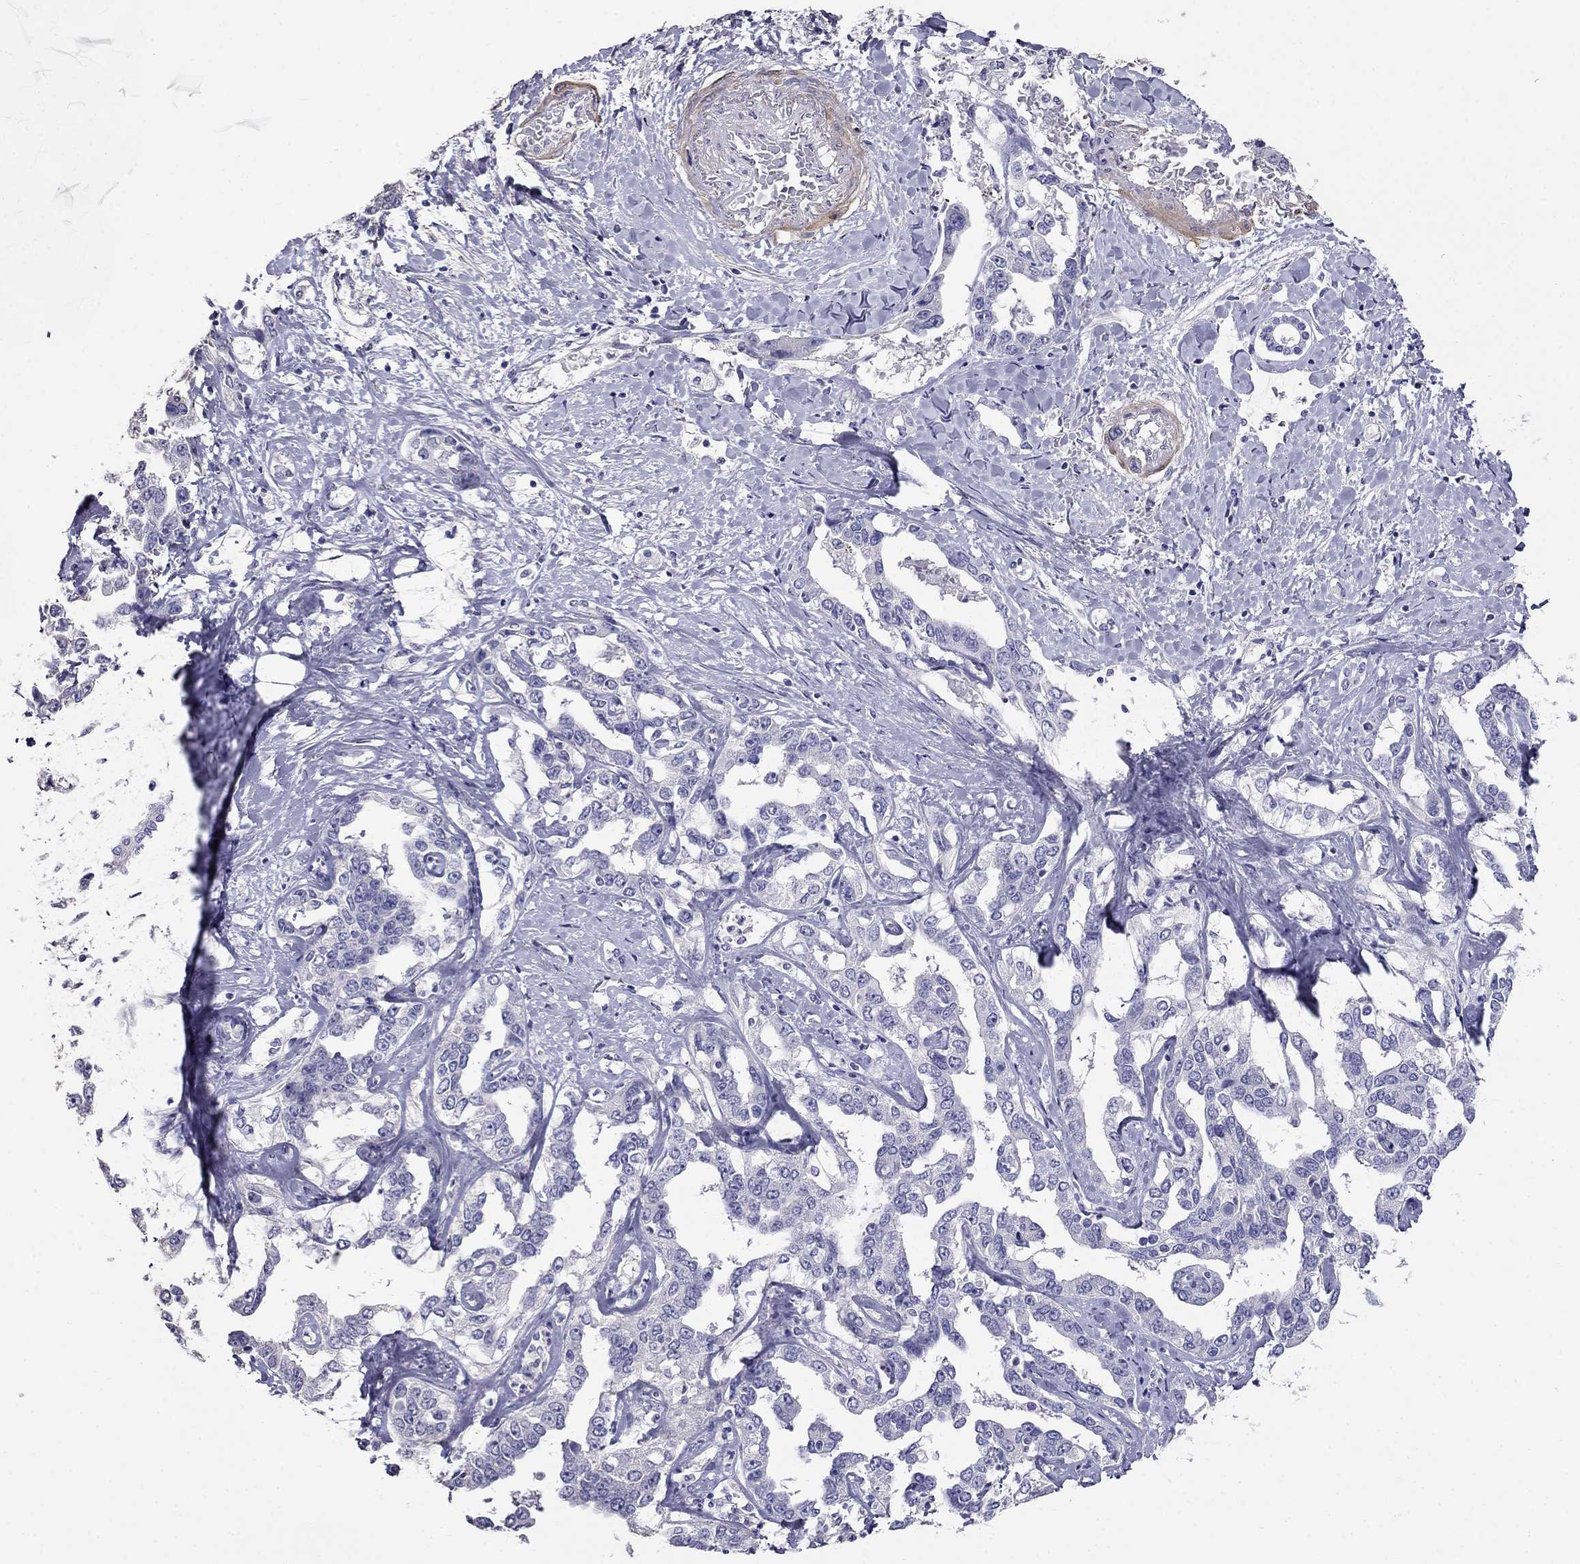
{"staining": {"intensity": "negative", "quantity": "none", "location": "none"}, "tissue": "liver cancer", "cell_type": "Tumor cells", "image_type": "cancer", "snomed": [{"axis": "morphology", "description": "Cholangiocarcinoma"}, {"axis": "topography", "description": "Liver"}], "caption": "Immunohistochemical staining of human cholangiocarcinoma (liver) exhibits no significant positivity in tumor cells.", "gene": "LY6H", "patient": {"sex": "male", "age": 59}}